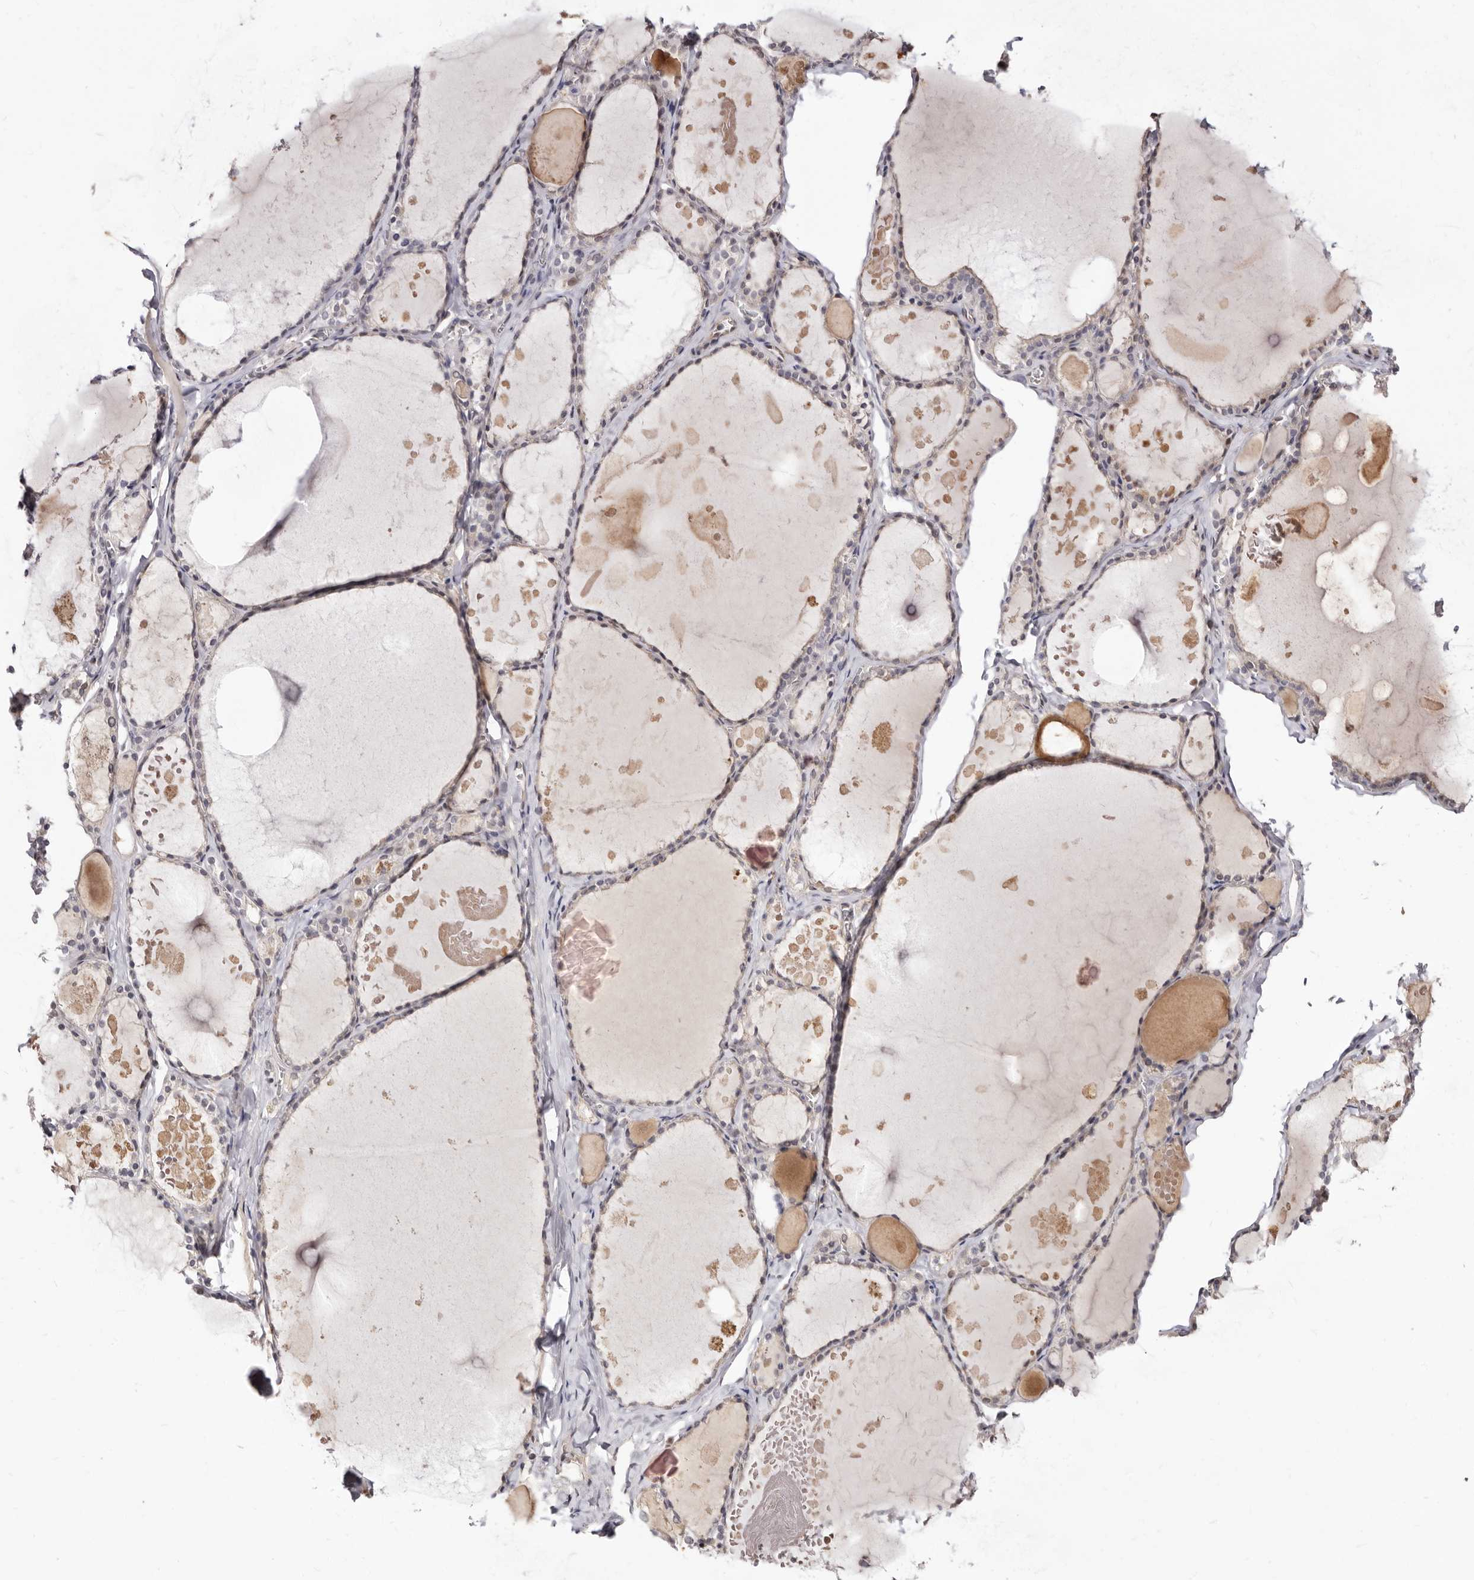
{"staining": {"intensity": "moderate", "quantity": "25%-75%", "location": "nuclear"}, "tissue": "thyroid gland", "cell_type": "Glandular cells", "image_type": "normal", "snomed": [{"axis": "morphology", "description": "Normal tissue, NOS"}, {"axis": "topography", "description": "Thyroid gland"}], "caption": "IHC photomicrograph of normal thyroid gland: thyroid gland stained using immunohistochemistry displays medium levels of moderate protein expression localized specifically in the nuclear of glandular cells, appearing as a nuclear brown color.", "gene": "LCORL", "patient": {"sex": "male", "age": 56}}